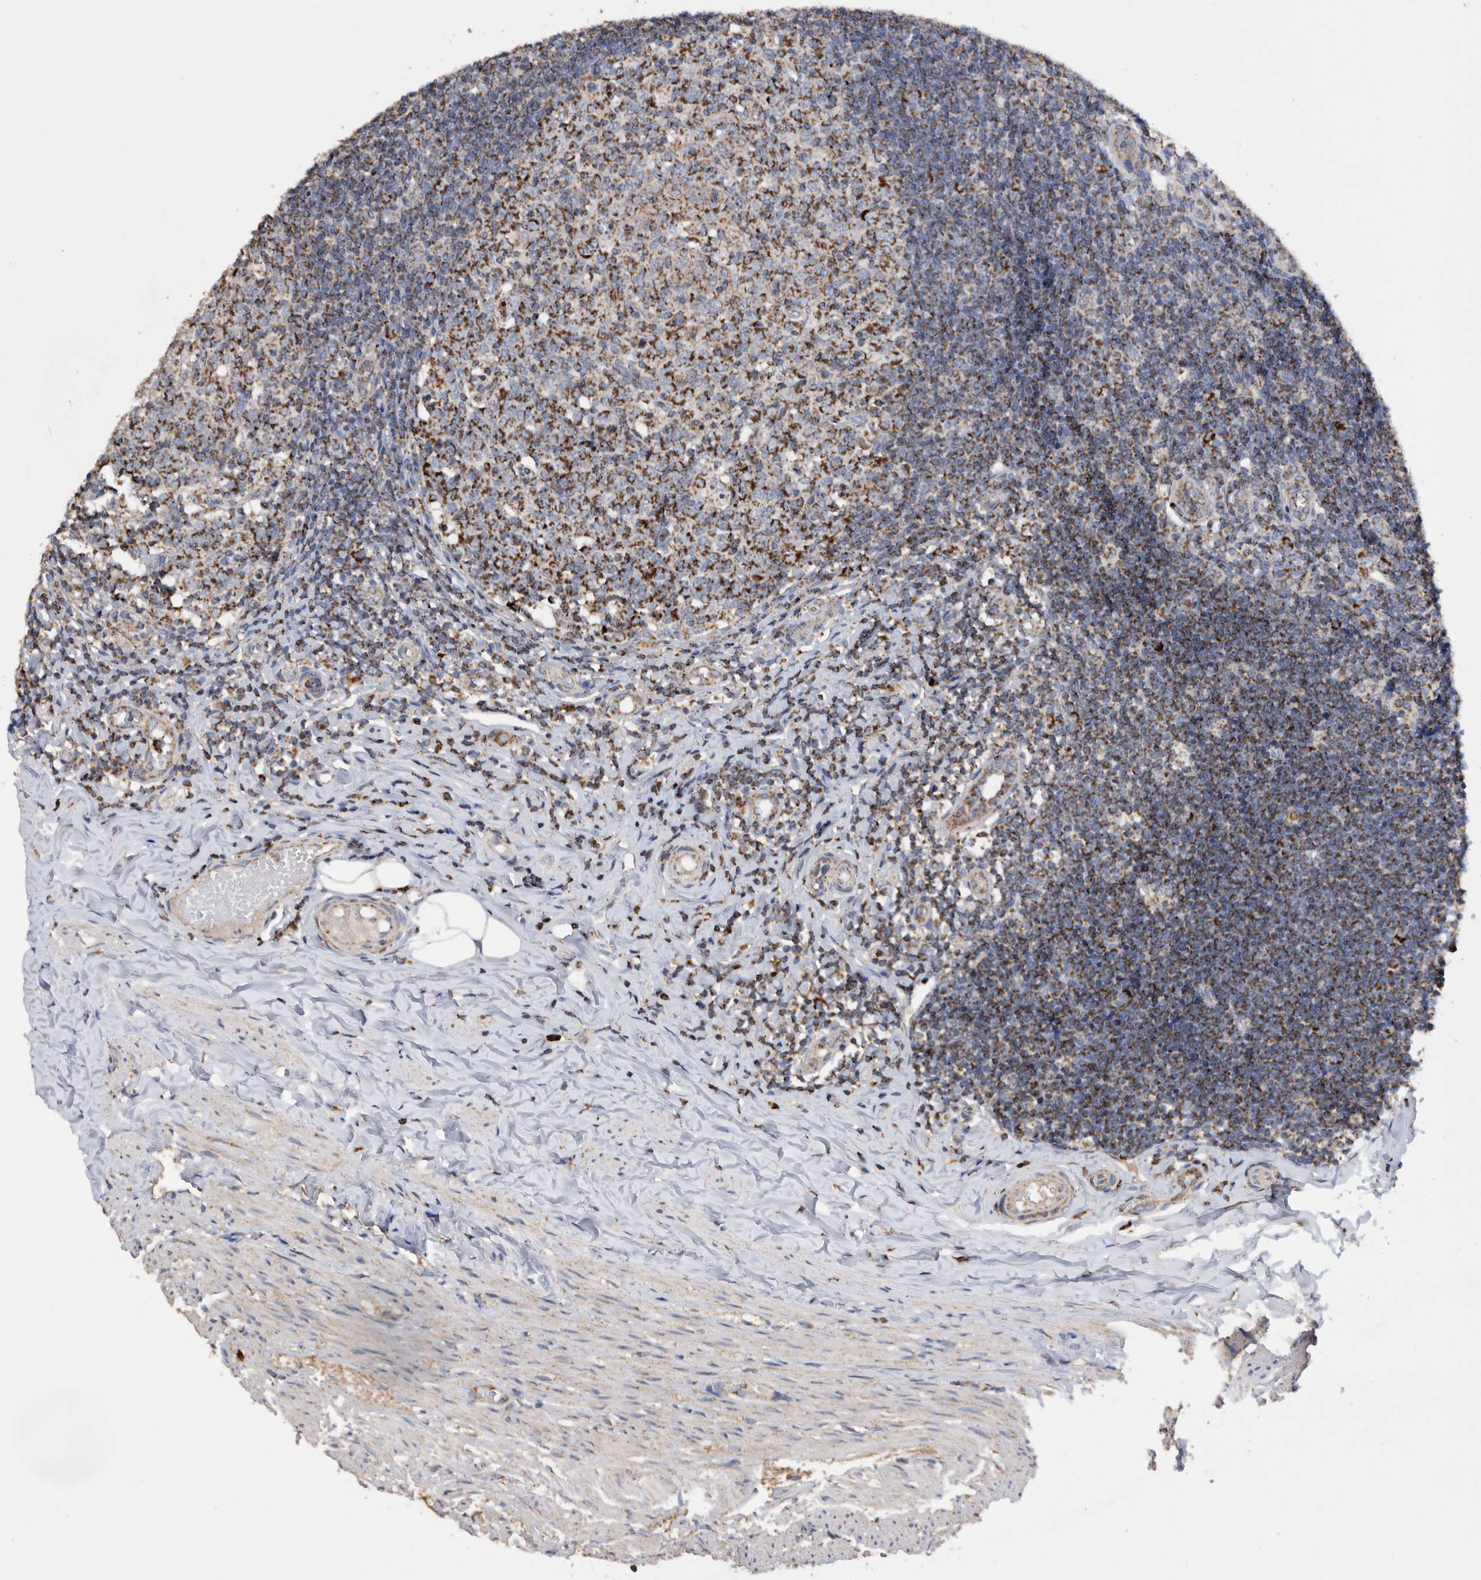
{"staining": {"intensity": "strong", "quantity": ">75%", "location": "cytoplasmic/membranous"}, "tissue": "appendix", "cell_type": "Glandular cells", "image_type": "normal", "snomed": [{"axis": "morphology", "description": "Normal tissue, NOS"}, {"axis": "topography", "description": "Appendix"}], "caption": "High-magnification brightfield microscopy of benign appendix stained with DAB (3,3'-diaminobenzidine) (brown) and counterstained with hematoxylin (blue). glandular cells exhibit strong cytoplasmic/membranous staining is appreciated in about>75% of cells.", "gene": "WFDC1", "patient": {"sex": "male", "age": 8}}